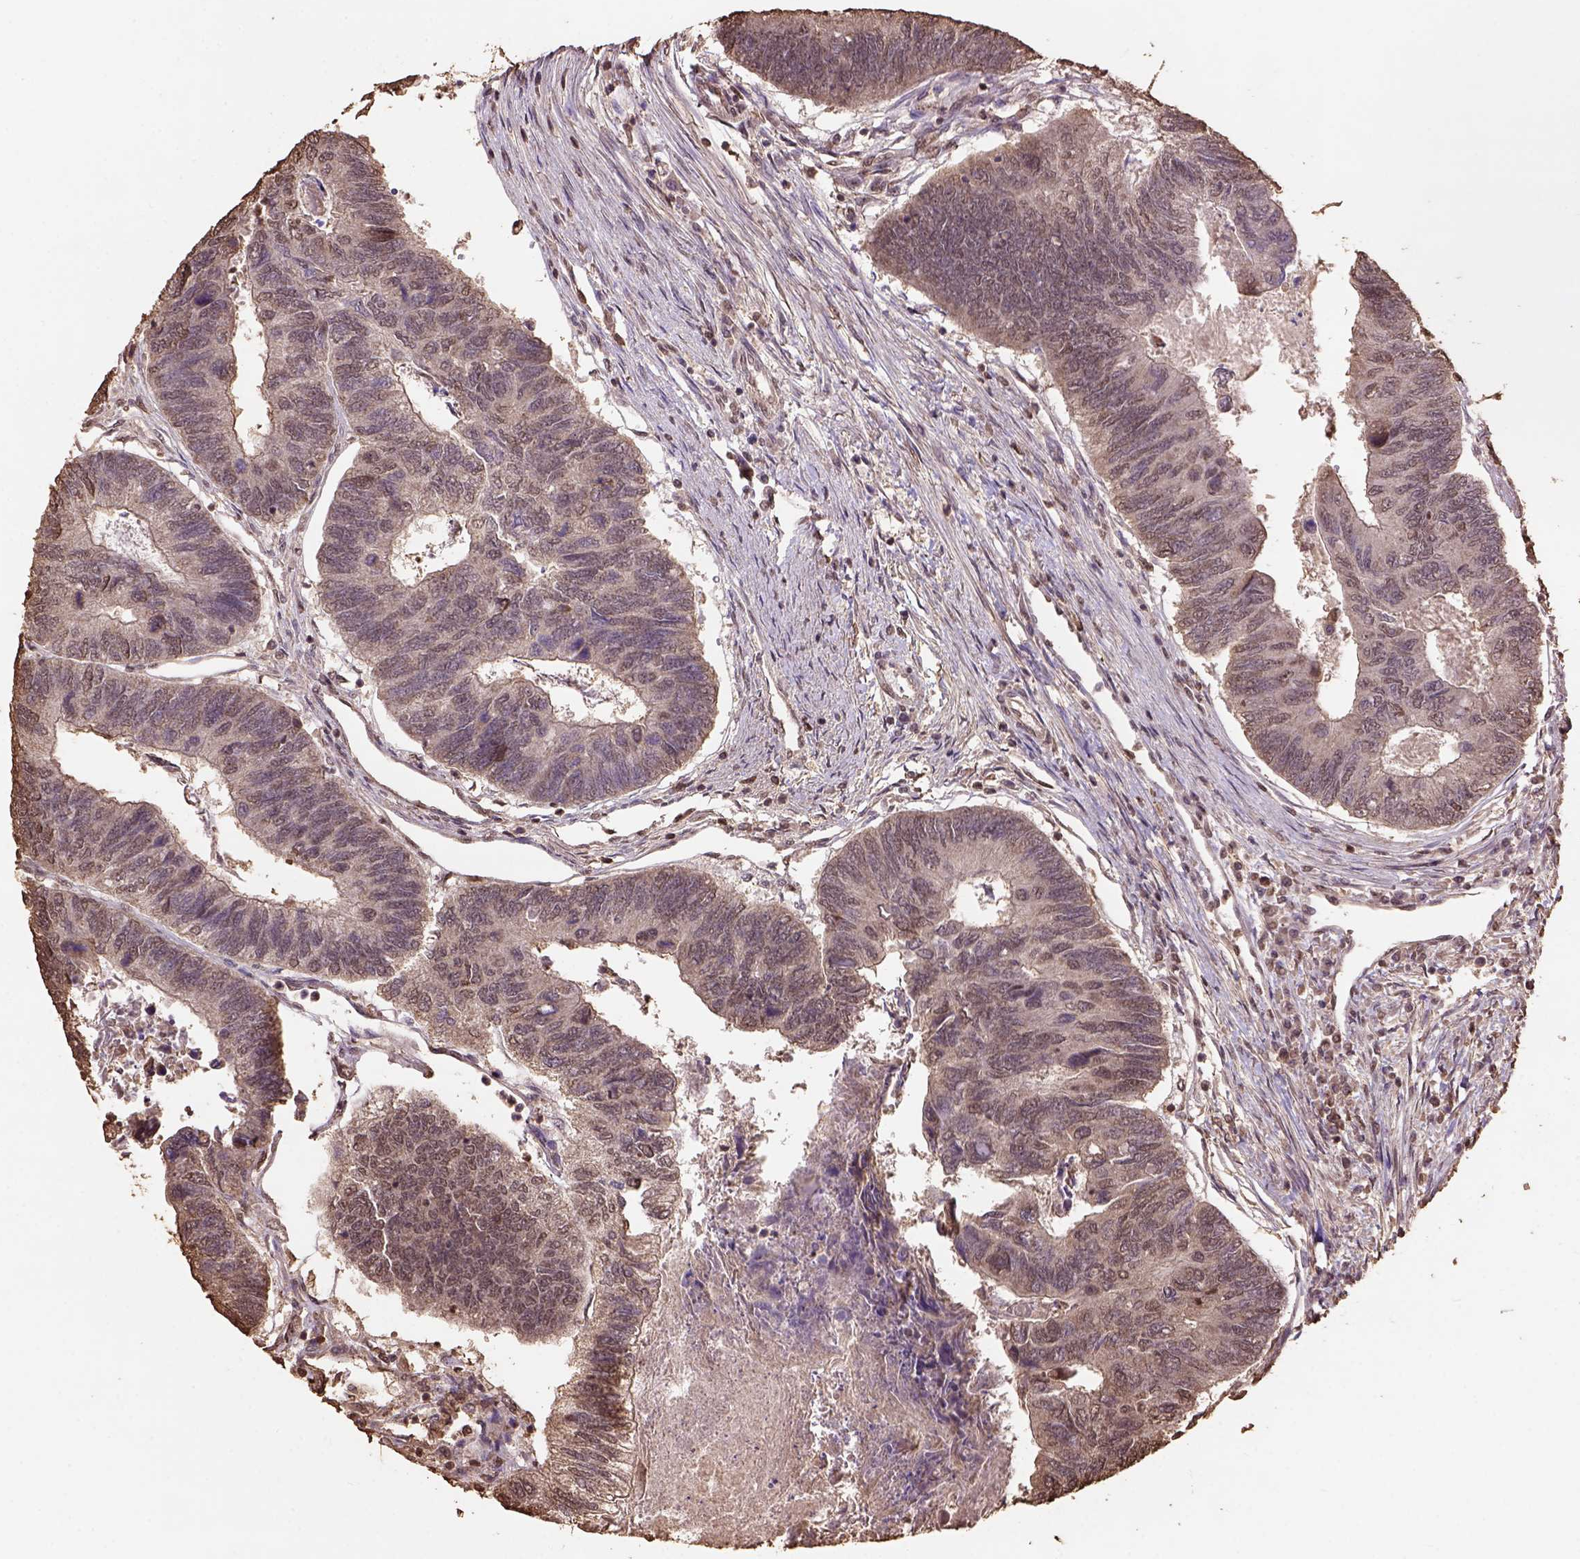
{"staining": {"intensity": "moderate", "quantity": "25%-75%", "location": "nuclear"}, "tissue": "colorectal cancer", "cell_type": "Tumor cells", "image_type": "cancer", "snomed": [{"axis": "morphology", "description": "Adenocarcinoma, NOS"}, {"axis": "topography", "description": "Colon"}], "caption": "Colorectal adenocarcinoma was stained to show a protein in brown. There is medium levels of moderate nuclear expression in about 25%-75% of tumor cells.", "gene": "CSTF2T", "patient": {"sex": "female", "age": 67}}